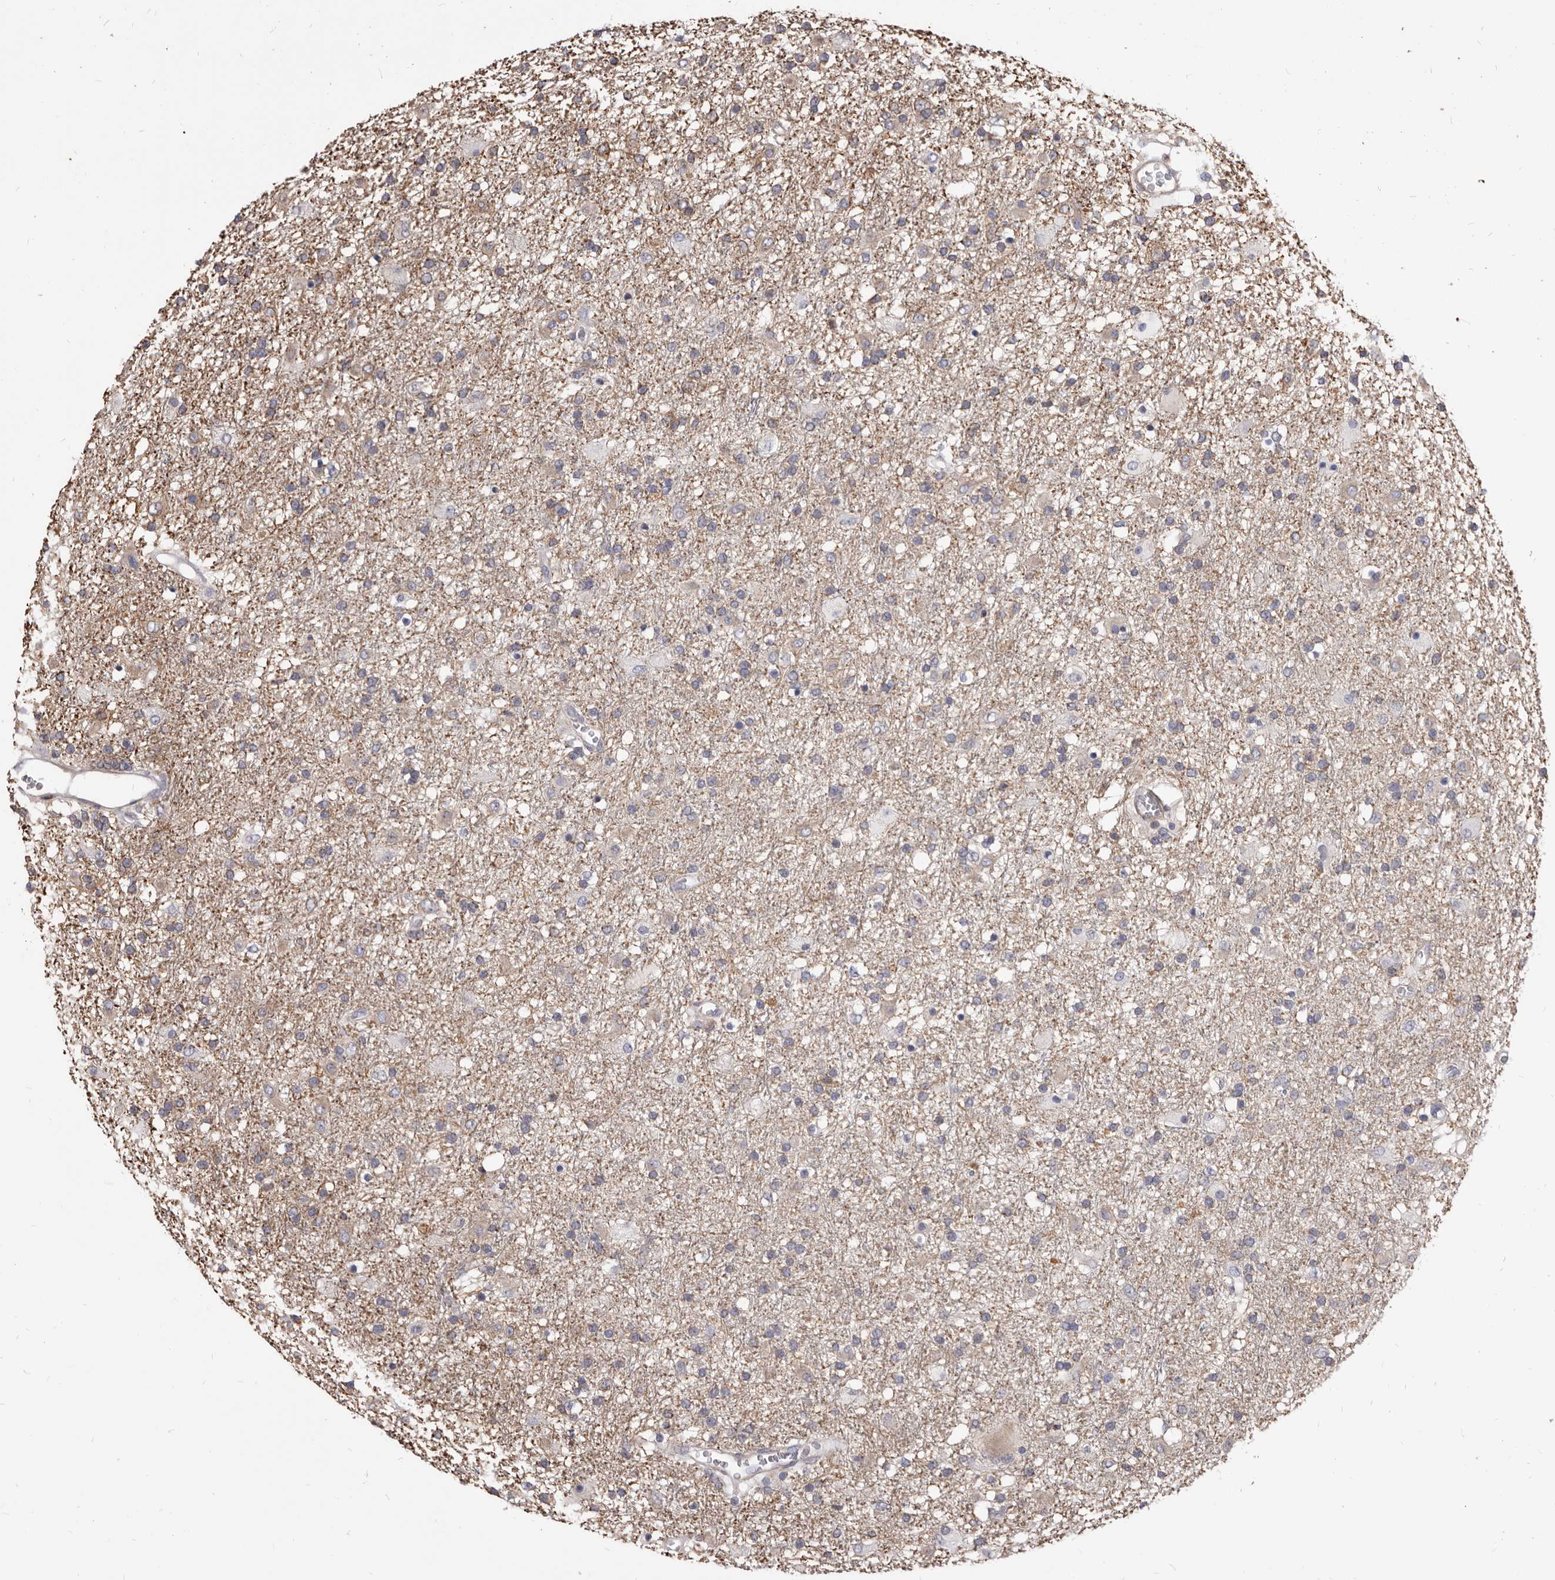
{"staining": {"intensity": "negative", "quantity": "none", "location": "none"}, "tissue": "glioma", "cell_type": "Tumor cells", "image_type": "cancer", "snomed": [{"axis": "morphology", "description": "Glioma, malignant, Low grade"}, {"axis": "topography", "description": "Brain"}], "caption": "A micrograph of human malignant glioma (low-grade) is negative for staining in tumor cells. (IHC, brightfield microscopy, high magnification).", "gene": "NIBAN1", "patient": {"sex": "male", "age": 65}}